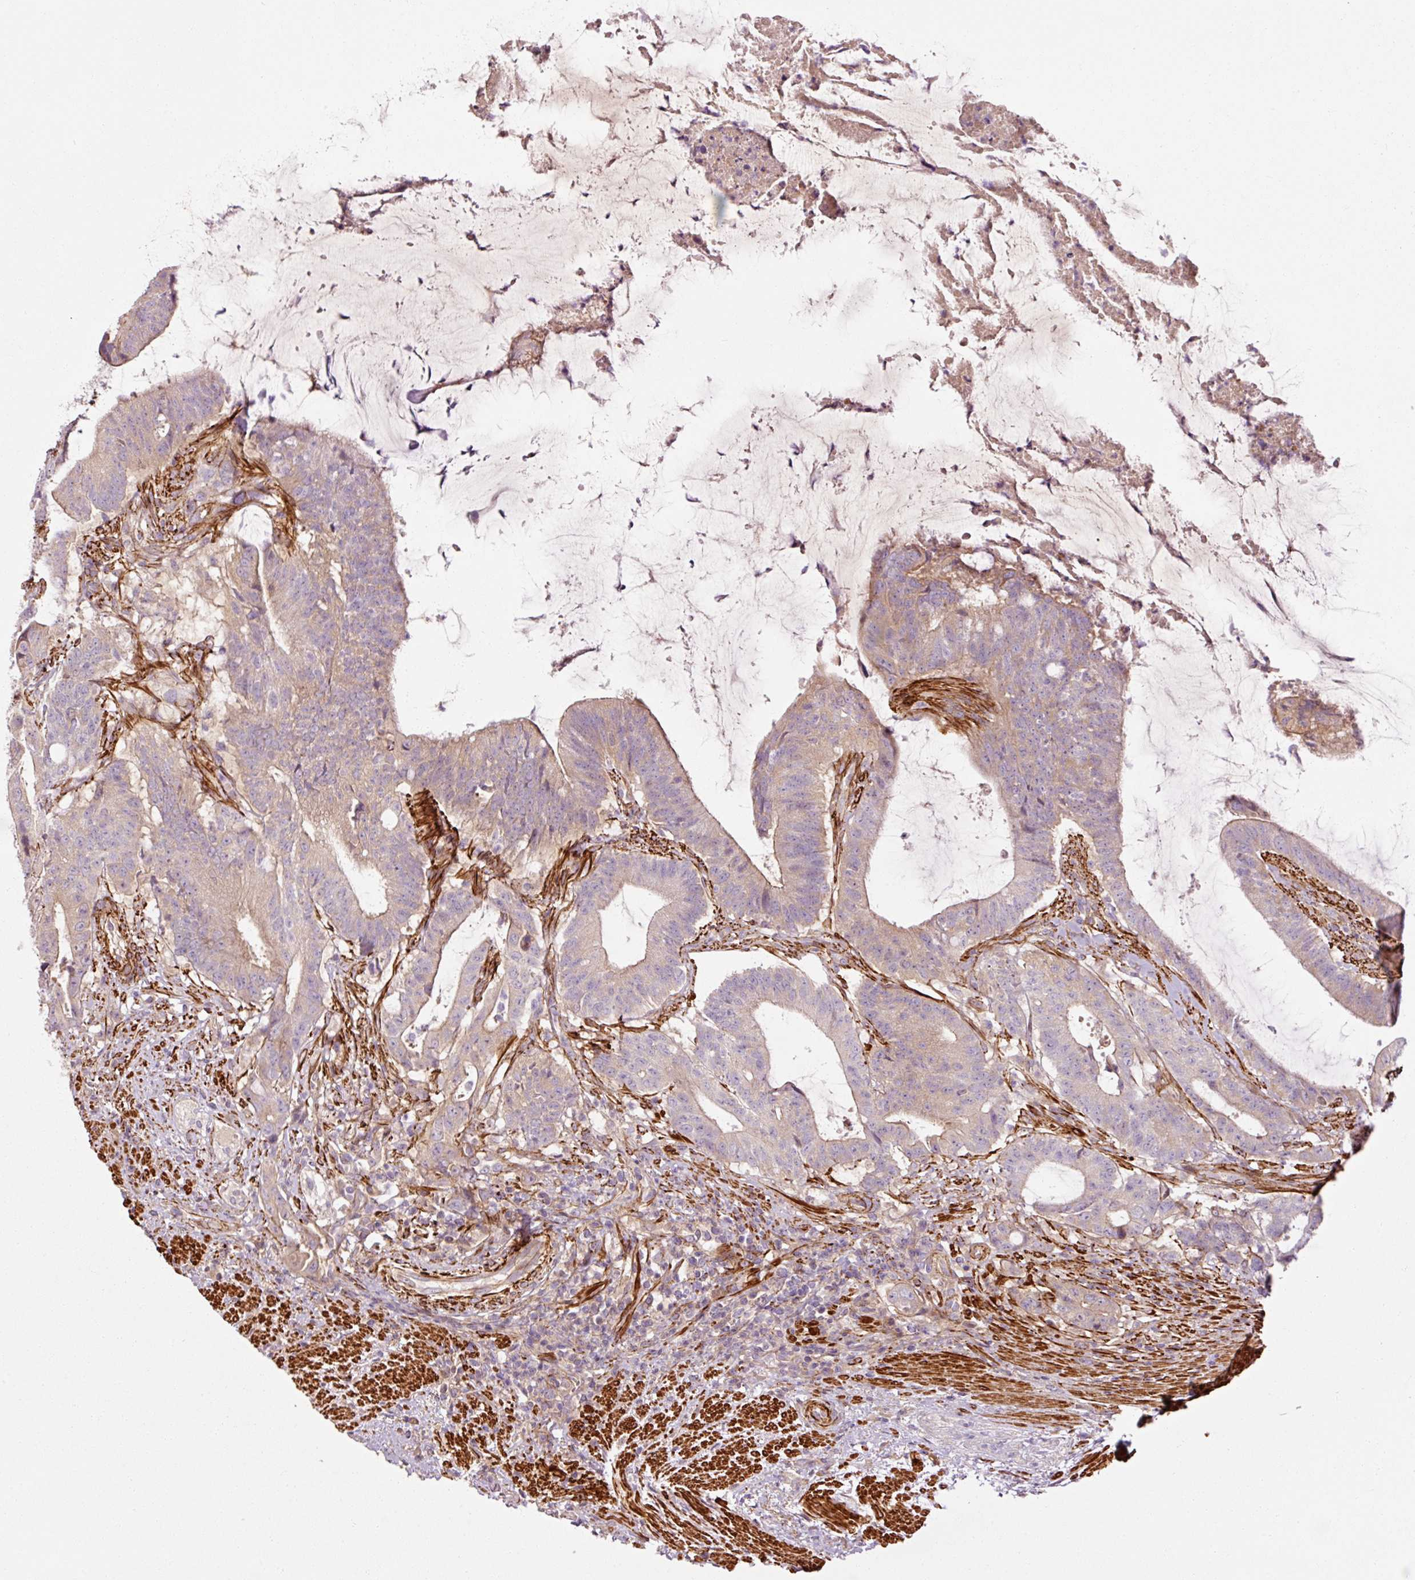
{"staining": {"intensity": "weak", "quantity": "<25%", "location": "cytoplasmic/membranous"}, "tissue": "colorectal cancer", "cell_type": "Tumor cells", "image_type": "cancer", "snomed": [{"axis": "morphology", "description": "Adenocarcinoma, NOS"}, {"axis": "topography", "description": "Colon"}], "caption": "The photomicrograph exhibits no significant expression in tumor cells of adenocarcinoma (colorectal).", "gene": "ANKRD20A1", "patient": {"sex": "female", "age": 43}}